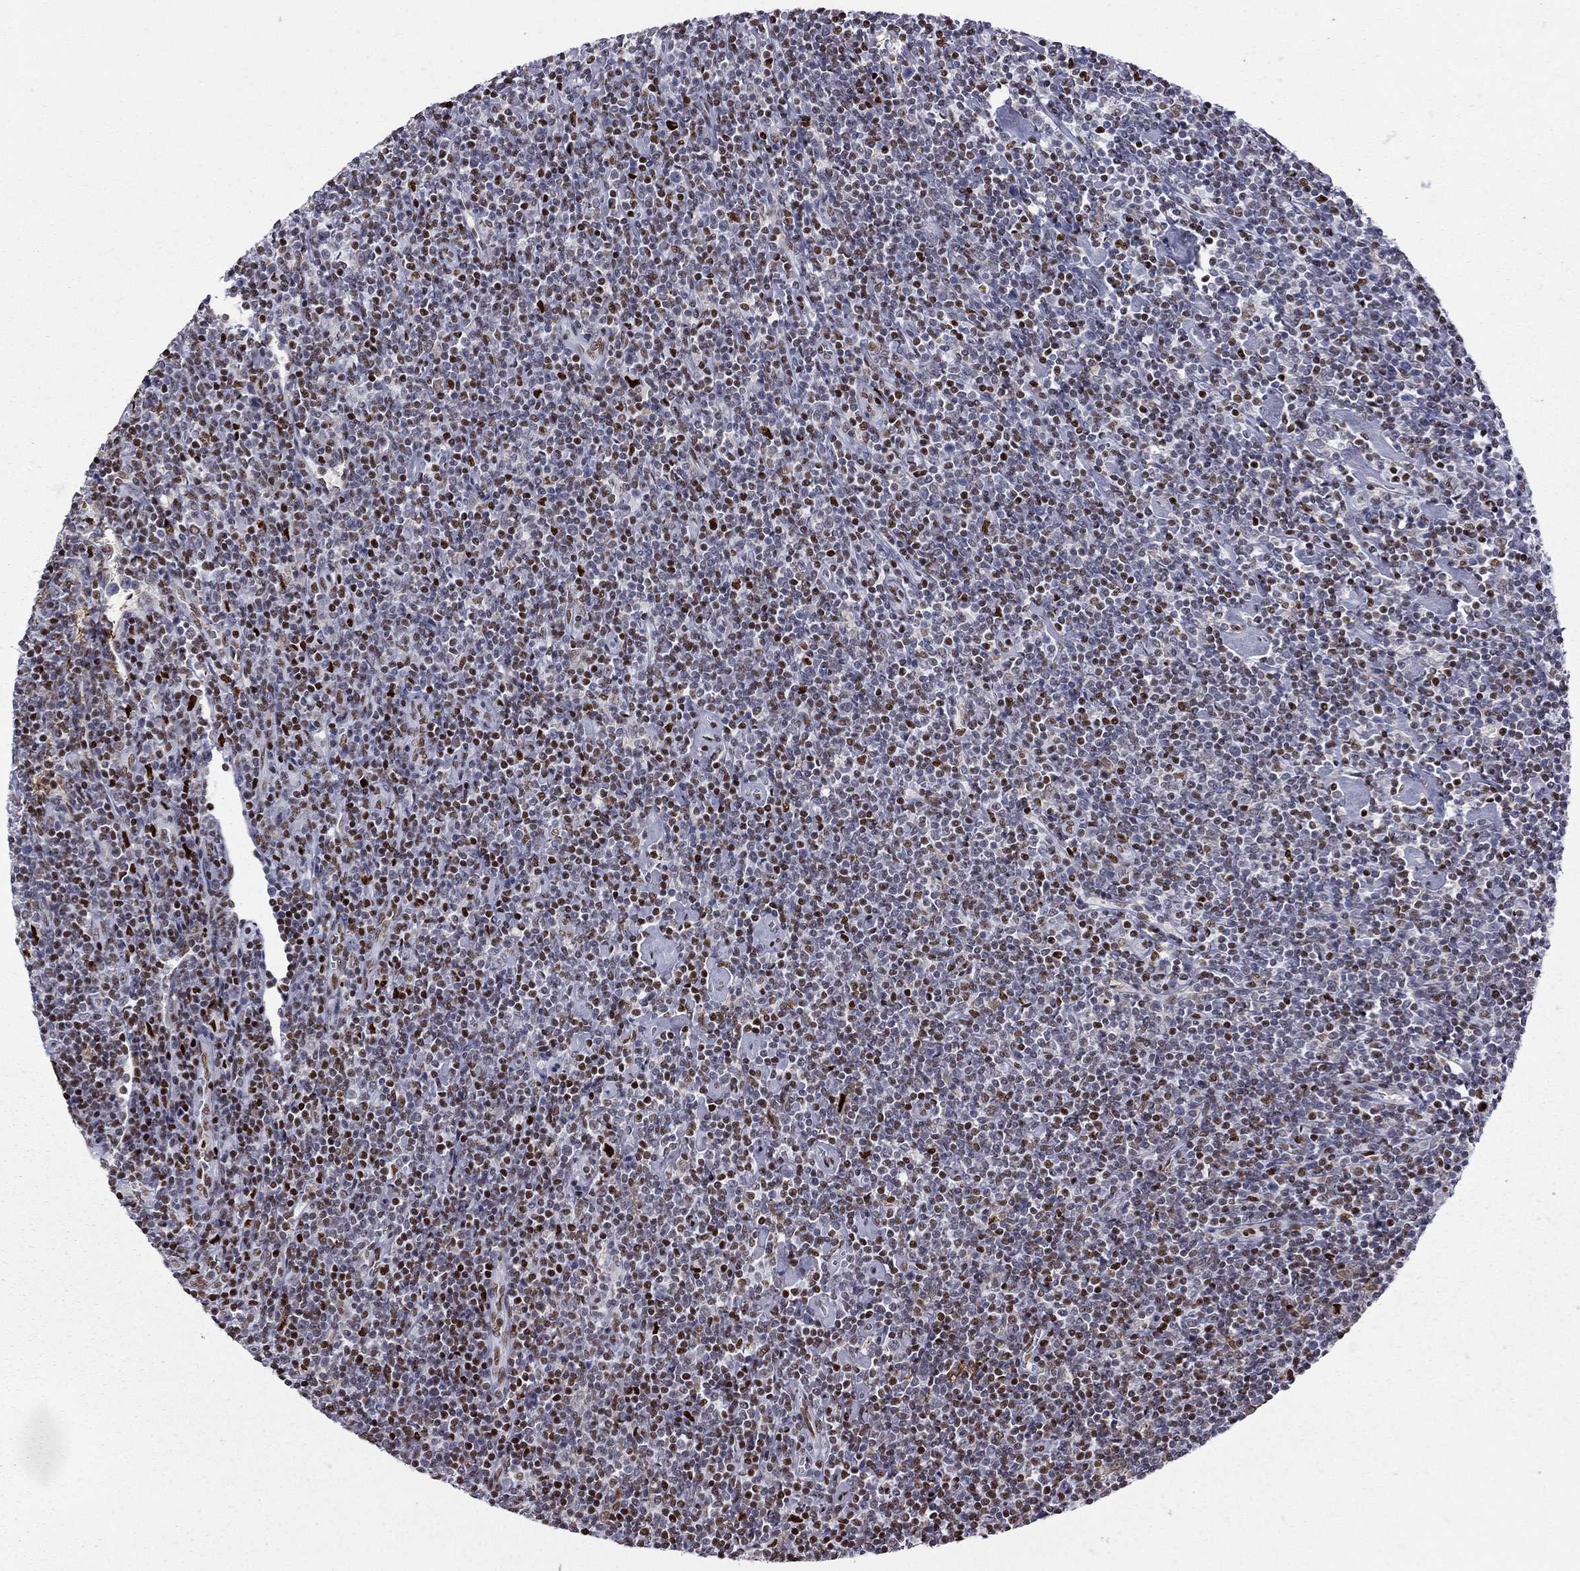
{"staining": {"intensity": "negative", "quantity": "none", "location": "none"}, "tissue": "lymphoma", "cell_type": "Tumor cells", "image_type": "cancer", "snomed": [{"axis": "morphology", "description": "Hodgkin's disease, NOS"}, {"axis": "topography", "description": "Lymph node"}], "caption": "The micrograph shows no significant staining in tumor cells of lymphoma.", "gene": "PCGF3", "patient": {"sex": "male", "age": 40}}